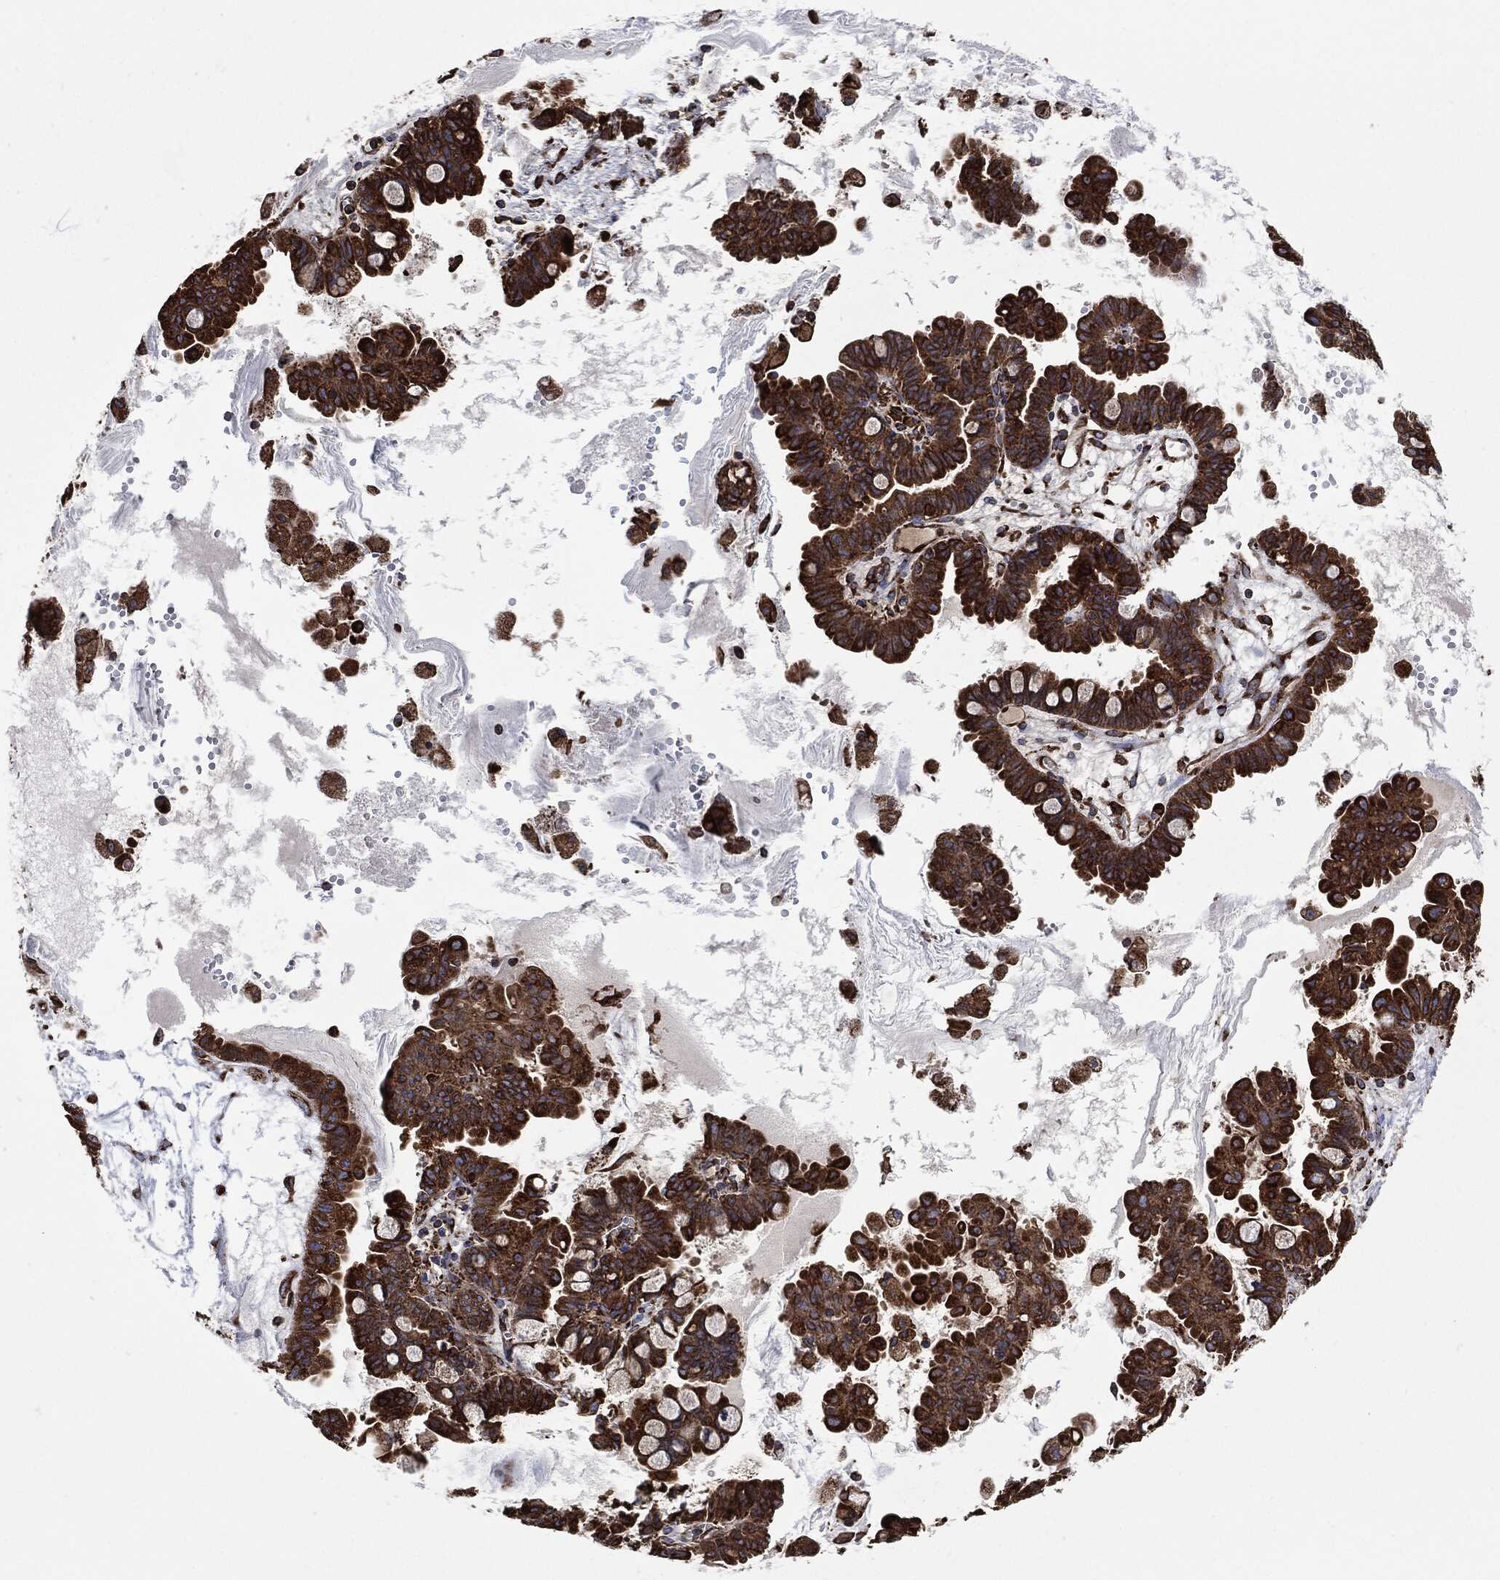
{"staining": {"intensity": "strong", "quantity": ">75%", "location": "cytoplasmic/membranous"}, "tissue": "ovarian cancer", "cell_type": "Tumor cells", "image_type": "cancer", "snomed": [{"axis": "morphology", "description": "Cystadenocarcinoma, mucinous, NOS"}, {"axis": "topography", "description": "Ovary"}], "caption": "Ovarian mucinous cystadenocarcinoma stained for a protein exhibits strong cytoplasmic/membranous positivity in tumor cells.", "gene": "AMFR", "patient": {"sex": "female", "age": 63}}